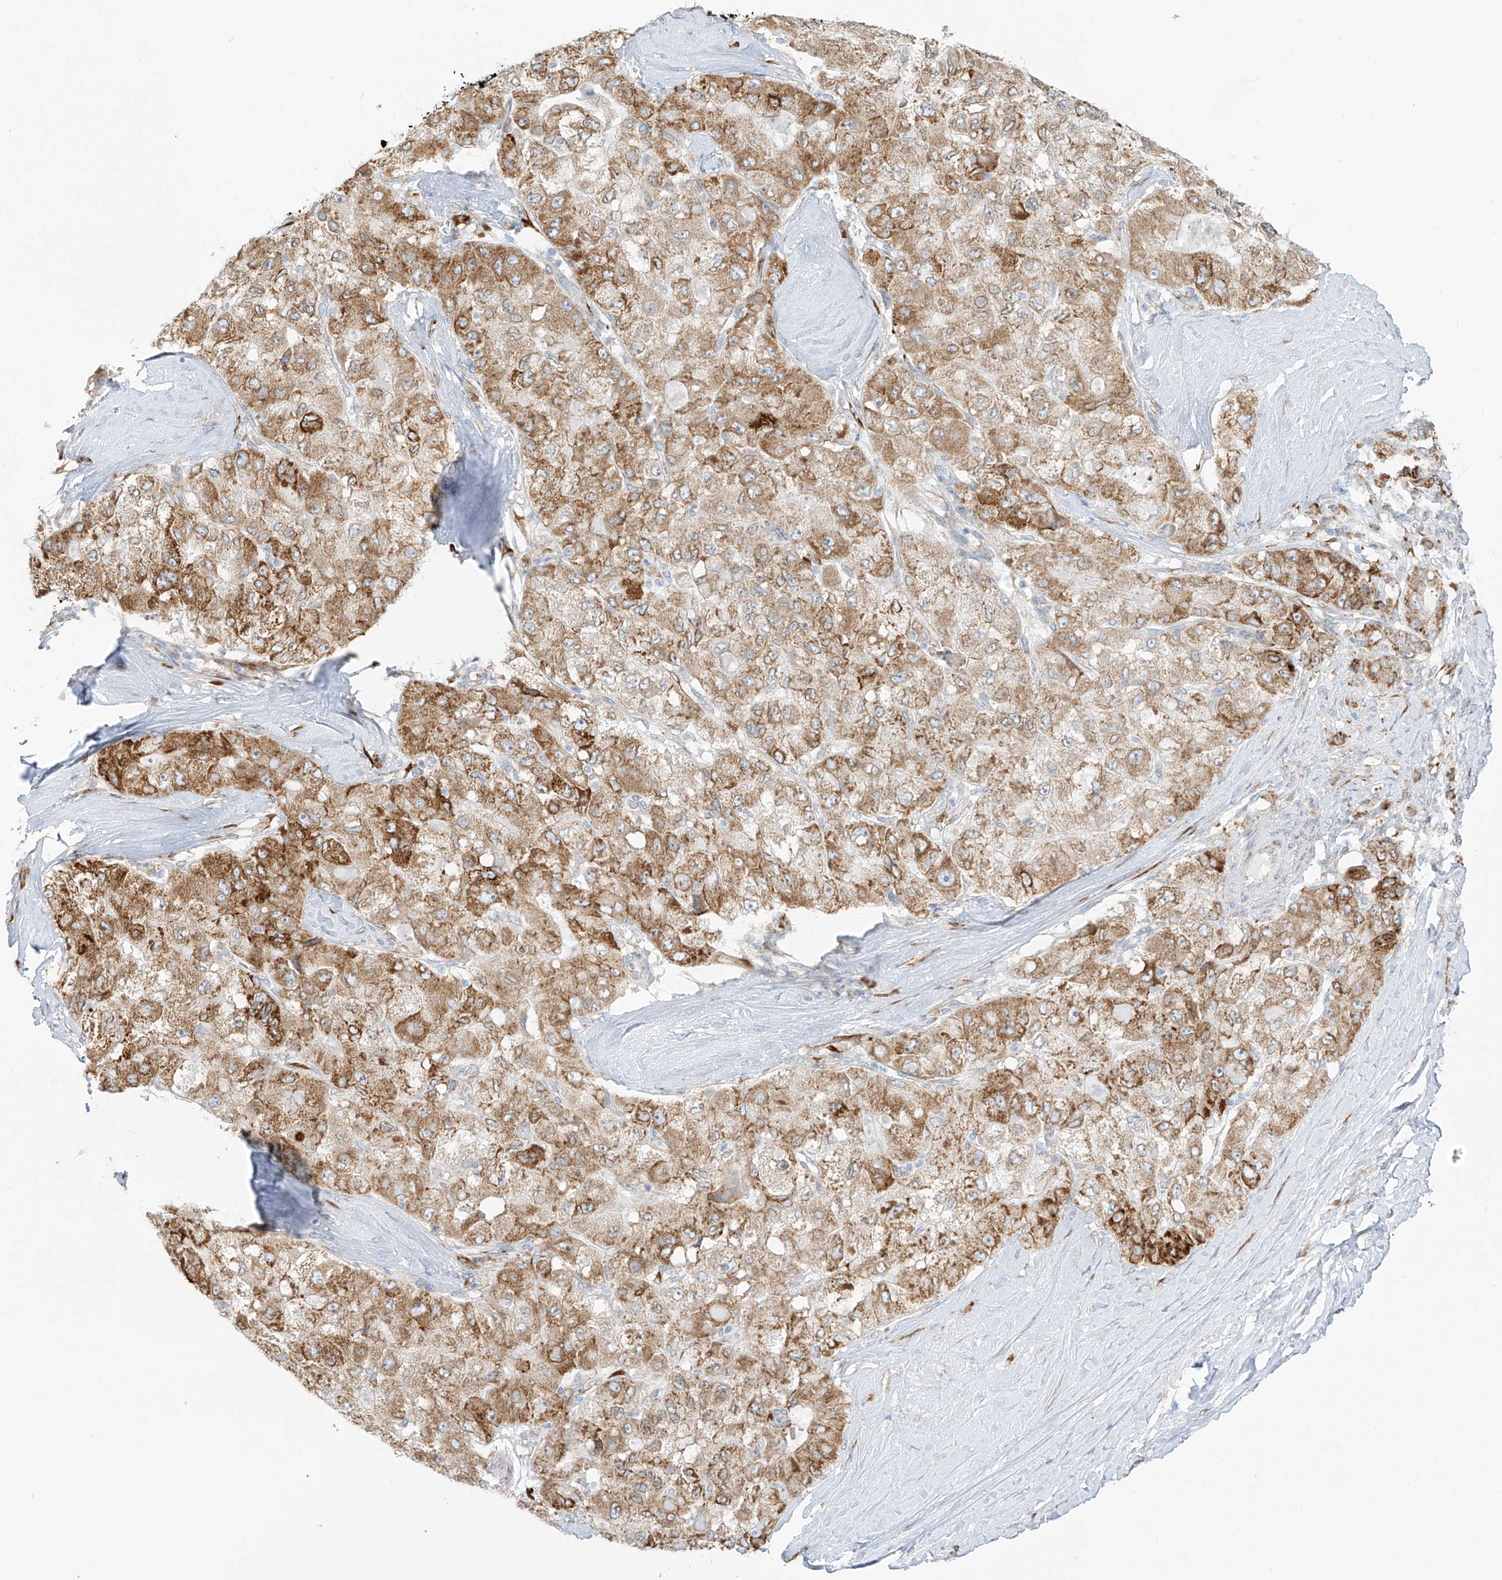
{"staining": {"intensity": "moderate", "quantity": ">75%", "location": "cytoplasmic/membranous"}, "tissue": "liver cancer", "cell_type": "Tumor cells", "image_type": "cancer", "snomed": [{"axis": "morphology", "description": "Carcinoma, Hepatocellular, NOS"}, {"axis": "topography", "description": "Liver"}], "caption": "Protein expression analysis of liver hepatocellular carcinoma reveals moderate cytoplasmic/membranous positivity in about >75% of tumor cells.", "gene": "LRRC59", "patient": {"sex": "male", "age": 80}}